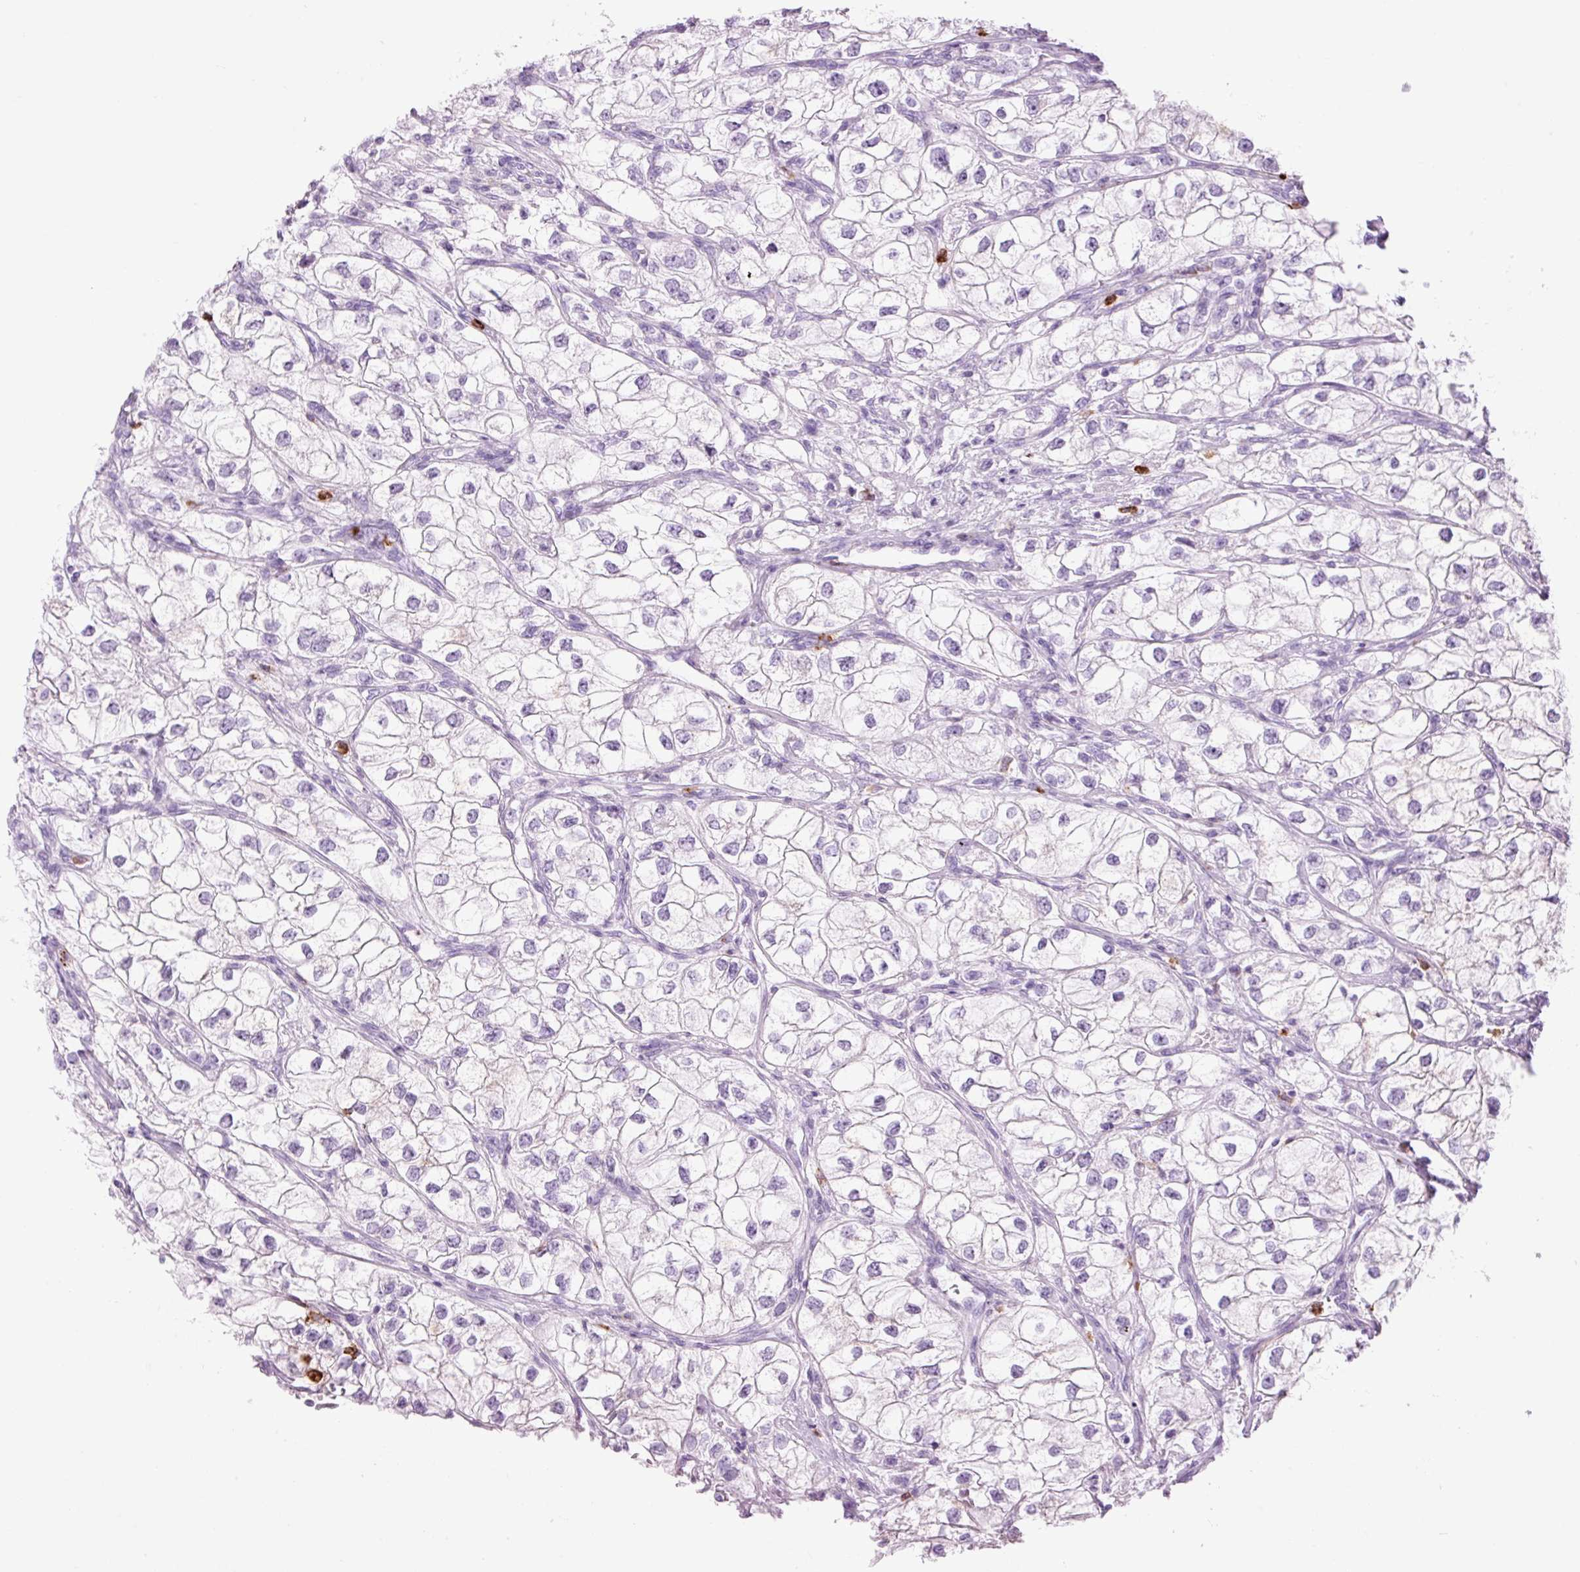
{"staining": {"intensity": "negative", "quantity": "none", "location": "none"}, "tissue": "renal cancer", "cell_type": "Tumor cells", "image_type": "cancer", "snomed": [{"axis": "morphology", "description": "Adenocarcinoma, NOS"}, {"axis": "topography", "description": "Kidney"}], "caption": "Immunohistochemical staining of renal adenocarcinoma reveals no significant expression in tumor cells.", "gene": "LYZ", "patient": {"sex": "male", "age": 59}}